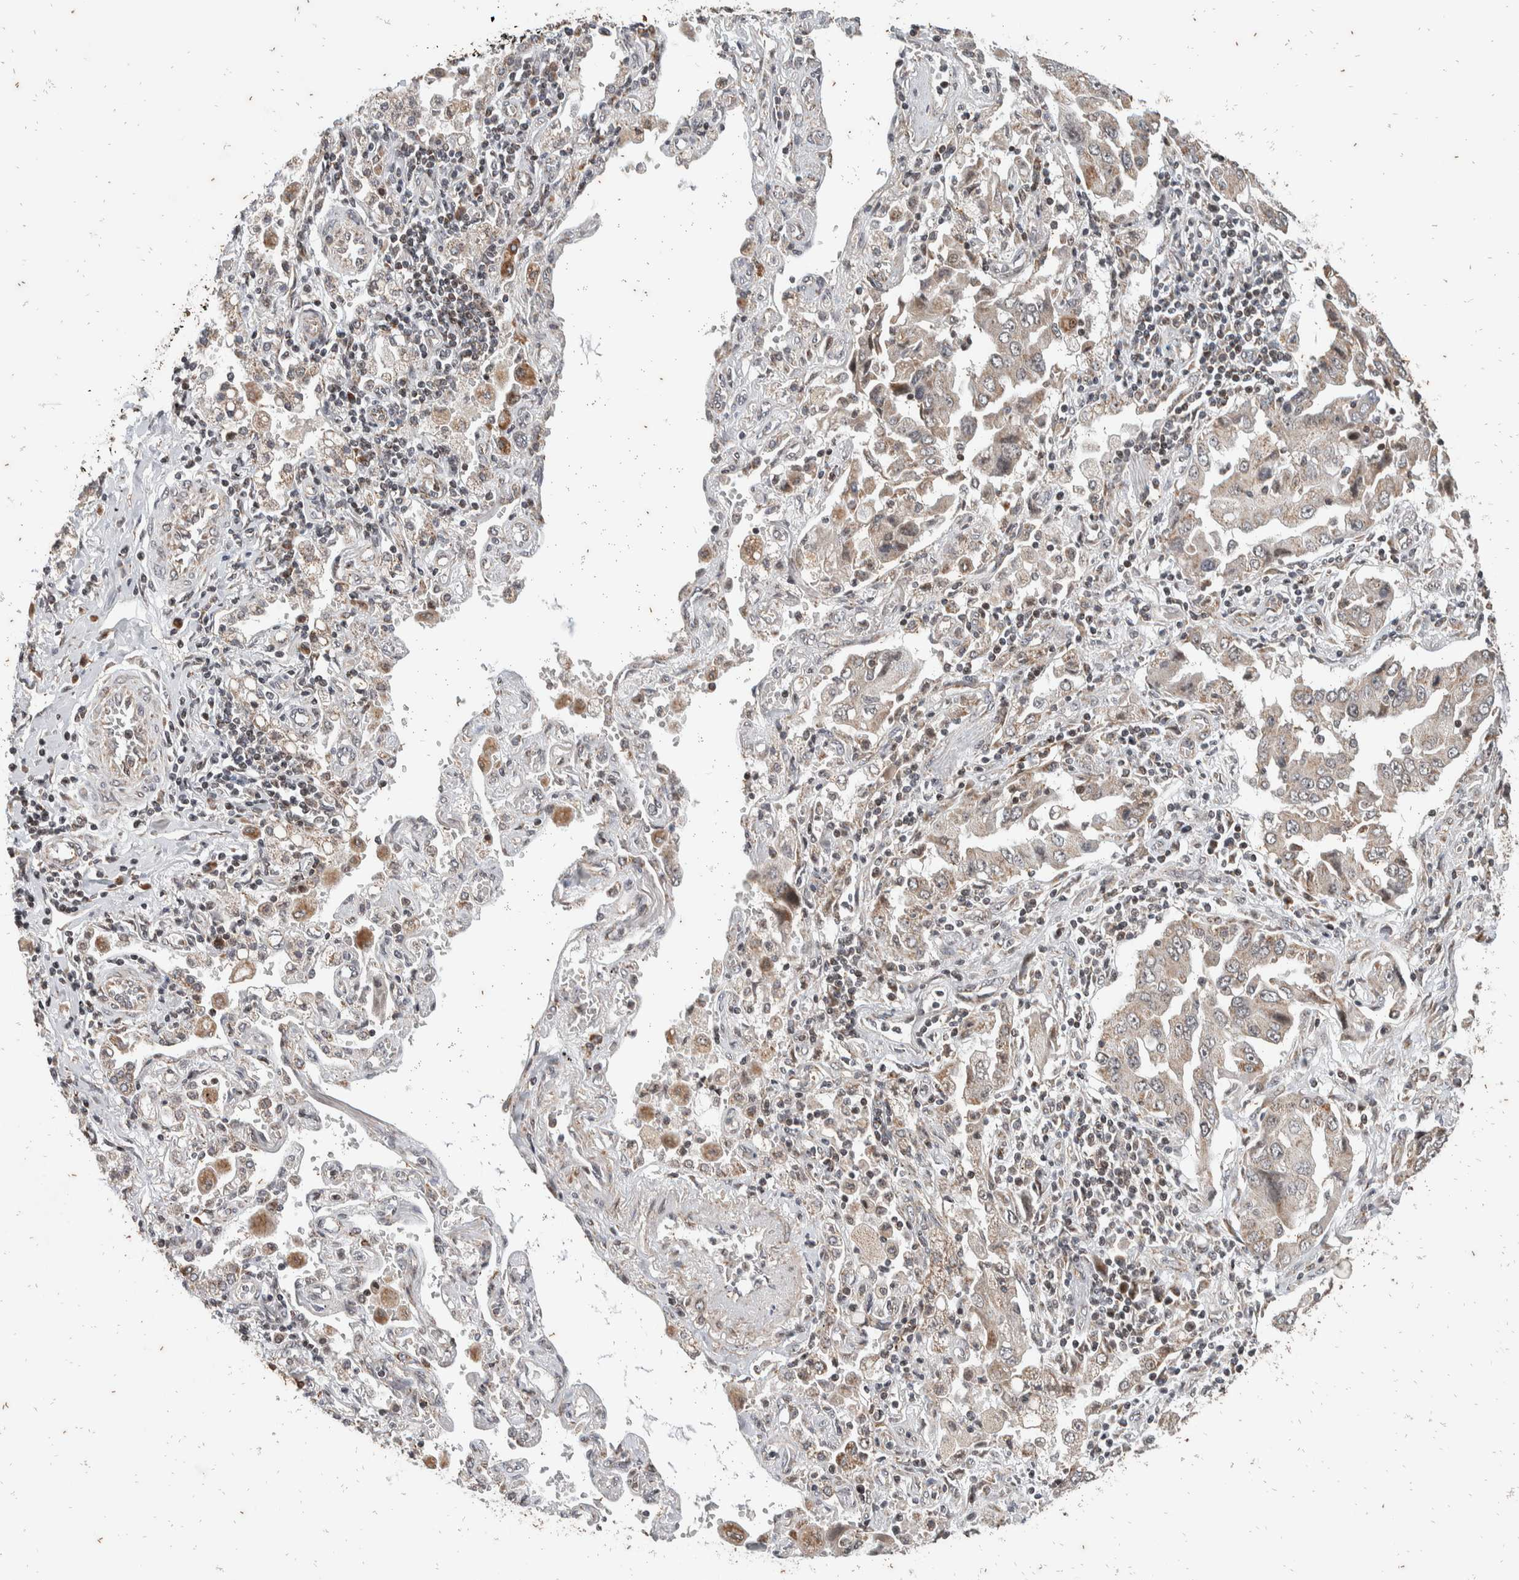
{"staining": {"intensity": "weak", "quantity": "25%-75%", "location": "cytoplasmic/membranous"}, "tissue": "lung cancer", "cell_type": "Tumor cells", "image_type": "cancer", "snomed": [{"axis": "morphology", "description": "Adenocarcinoma, NOS"}, {"axis": "topography", "description": "Lung"}], "caption": "Protein analysis of lung cancer tissue demonstrates weak cytoplasmic/membranous staining in about 25%-75% of tumor cells.", "gene": "ATXN7L1", "patient": {"sex": "female", "age": 65}}